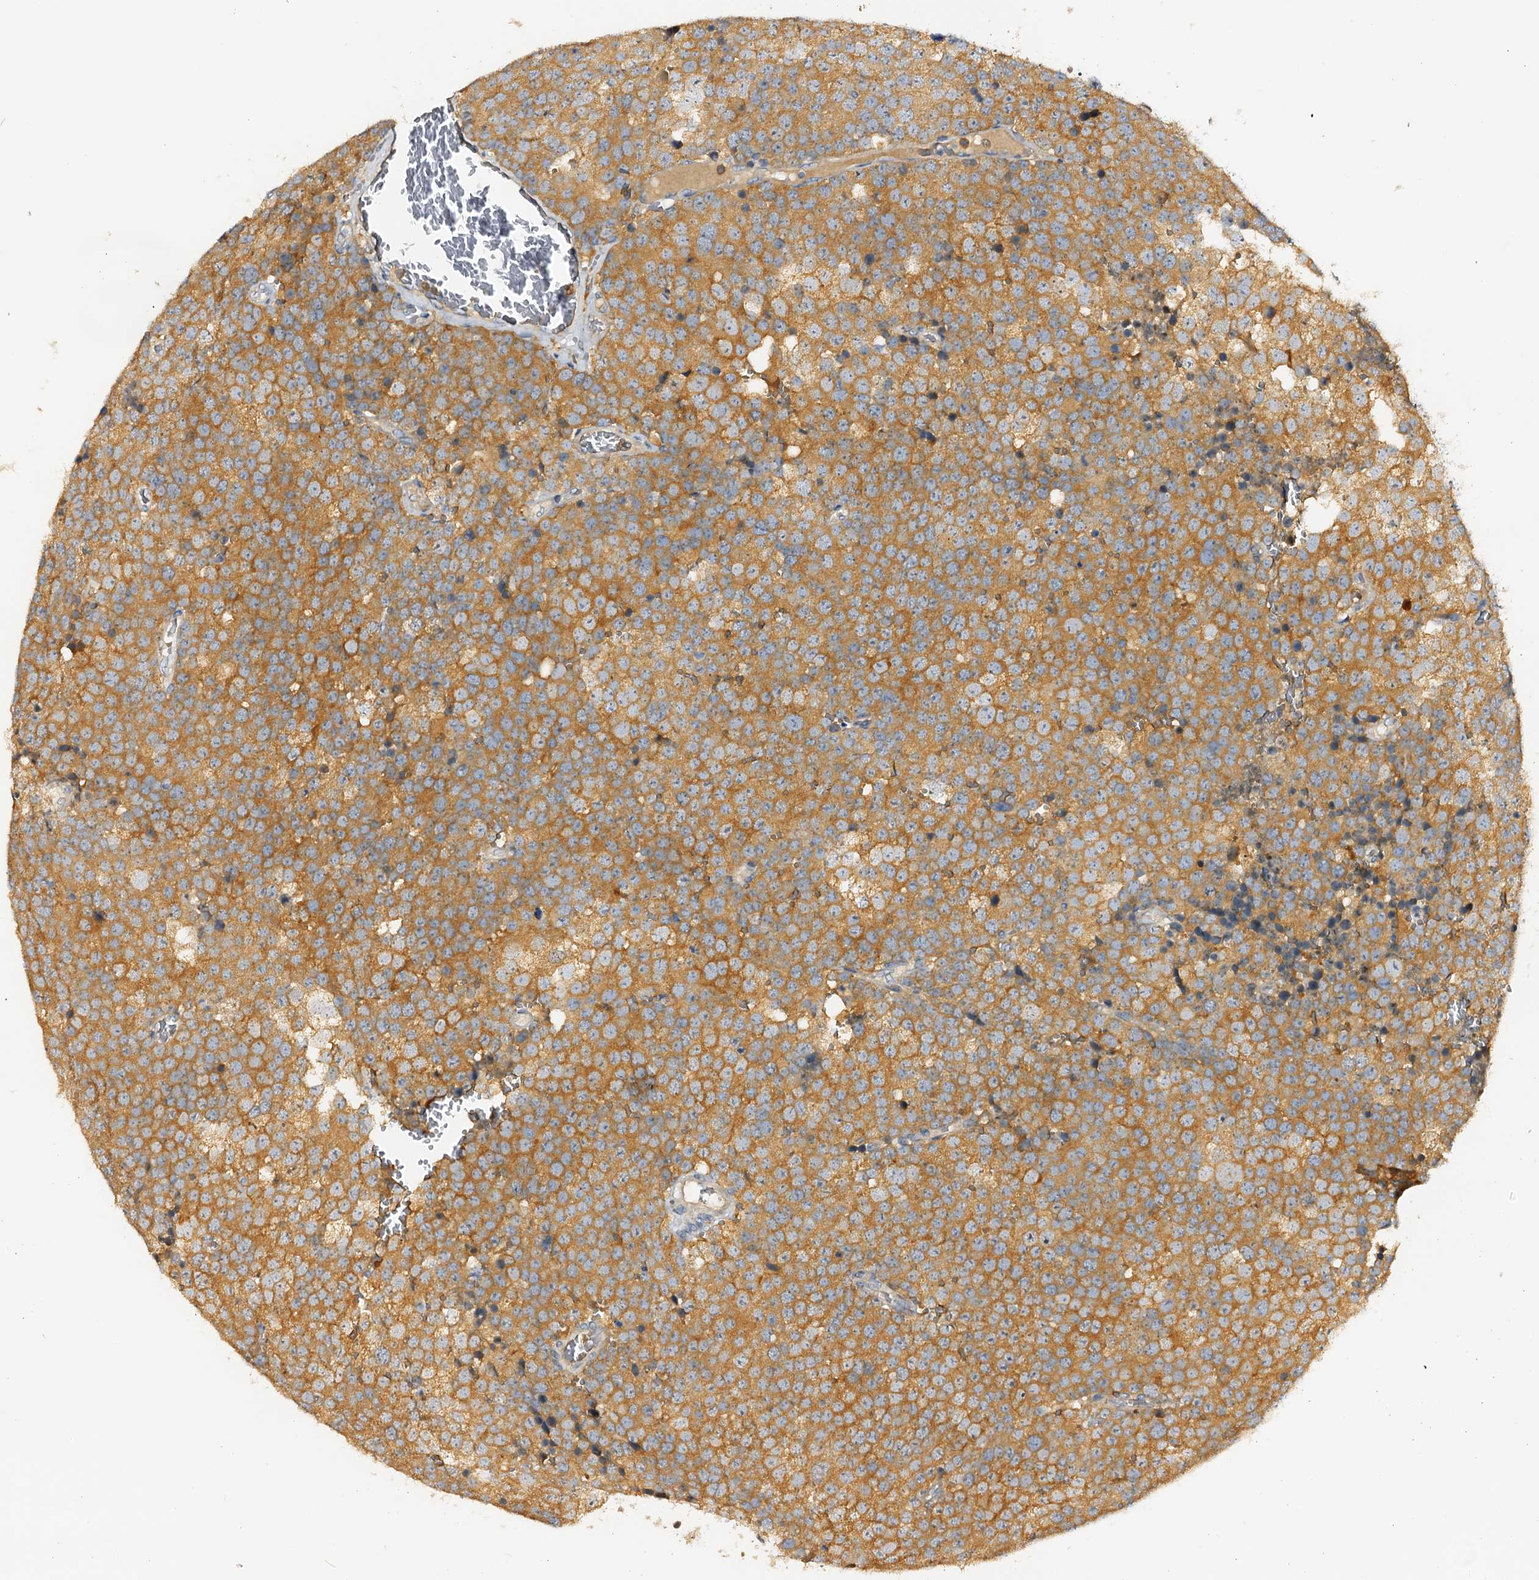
{"staining": {"intensity": "moderate", "quantity": ">75%", "location": "cytoplasmic/membranous"}, "tissue": "testis cancer", "cell_type": "Tumor cells", "image_type": "cancer", "snomed": [{"axis": "morphology", "description": "Seminoma, NOS"}, {"axis": "topography", "description": "Testis"}], "caption": "IHC (DAB) staining of human testis cancer (seminoma) shows moderate cytoplasmic/membranous protein positivity in about >75% of tumor cells. The staining is performed using DAB (3,3'-diaminobenzidine) brown chromogen to label protein expression. The nuclei are counter-stained blue using hematoxylin.", "gene": "DMXL2", "patient": {"sex": "male", "age": 71}}